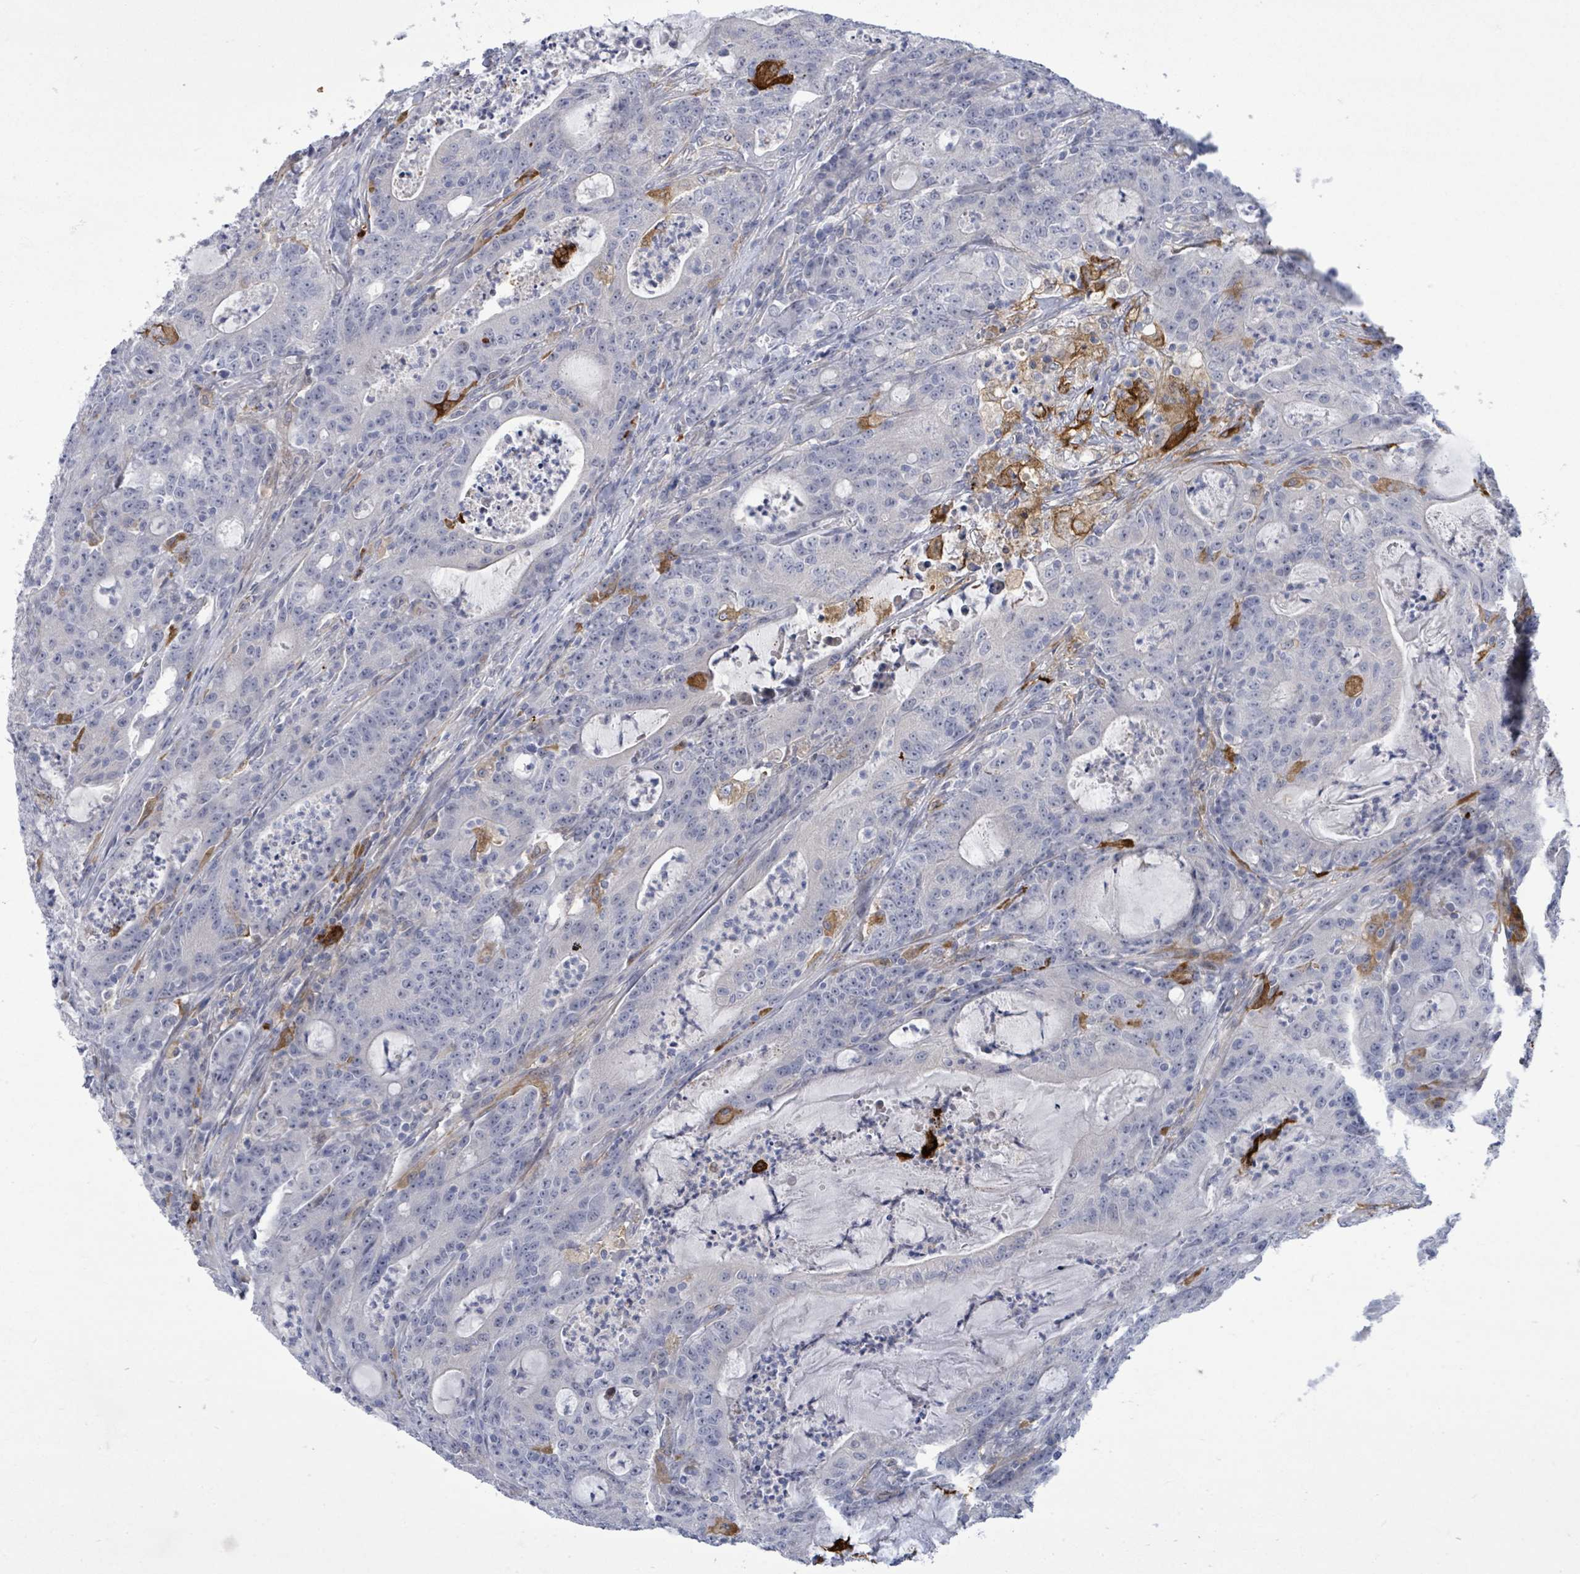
{"staining": {"intensity": "negative", "quantity": "none", "location": "none"}, "tissue": "colorectal cancer", "cell_type": "Tumor cells", "image_type": "cancer", "snomed": [{"axis": "morphology", "description": "Adenocarcinoma, NOS"}, {"axis": "topography", "description": "Colon"}], "caption": "This is a micrograph of IHC staining of adenocarcinoma (colorectal), which shows no staining in tumor cells.", "gene": "CT45A5", "patient": {"sex": "male", "age": 83}}